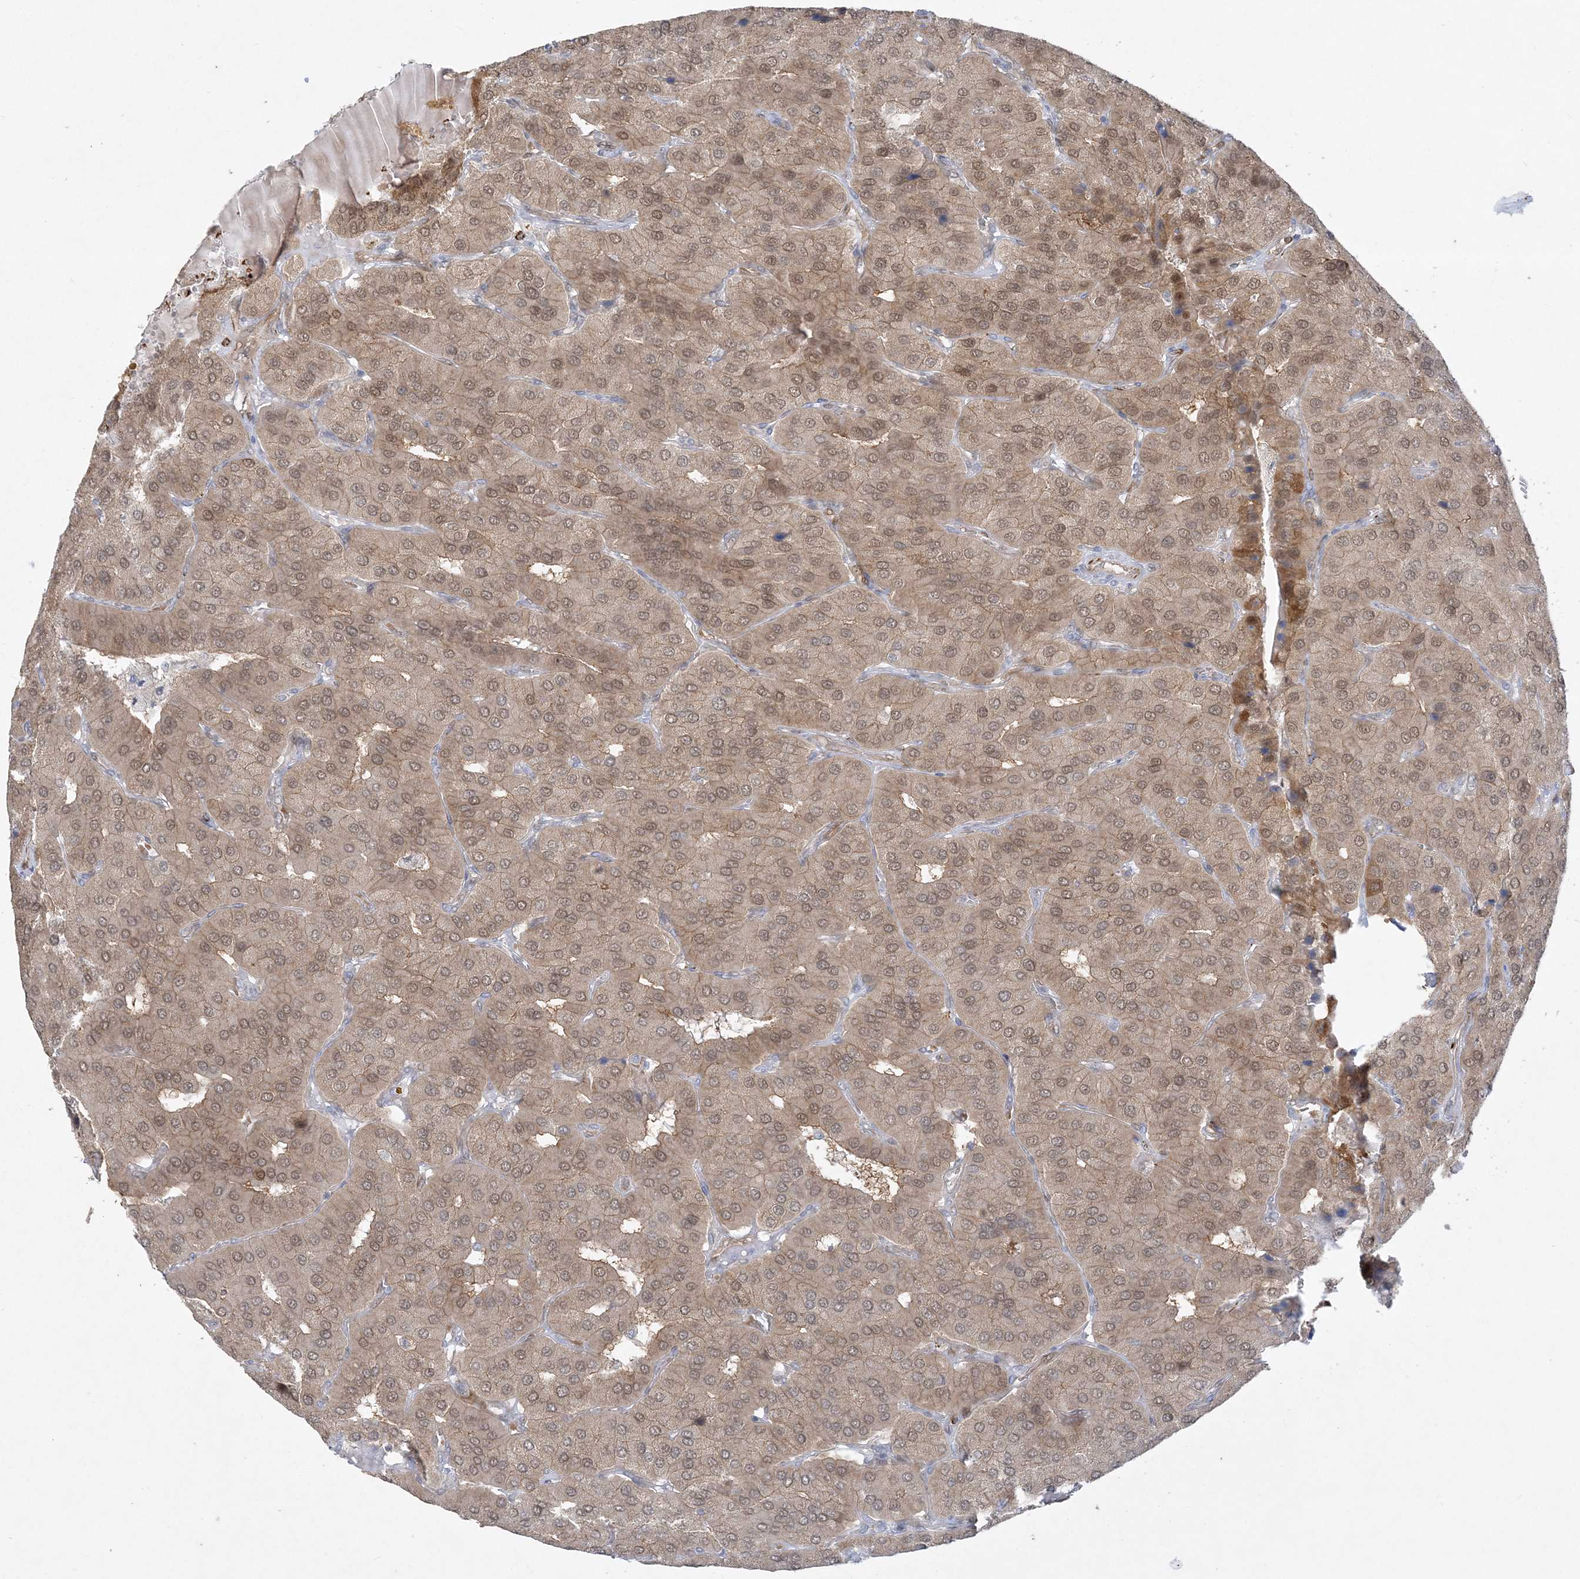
{"staining": {"intensity": "weak", "quantity": ">75%", "location": "cytoplasmic/membranous"}, "tissue": "parathyroid gland", "cell_type": "Glandular cells", "image_type": "normal", "snomed": [{"axis": "morphology", "description": "Normal tissue, NOS"}, {"axis": "morphology", "description": "Adenoma, NOS"}, {"axis": "topography", "description": "Parathyroid gland"}], "caption": "Protein expression by immunohistochemistry (IHC) shows weak cytoplasmic/membranous staining in about >75% of glandular cells in unremarkable parathyroid gland. The staining is performed using DAB brown chromogen to label protein expression. The nuclei are counter-stained blue using hematoxylin.", "gene": "INPP1", "patient": {"sex": "female", "age": 86}}